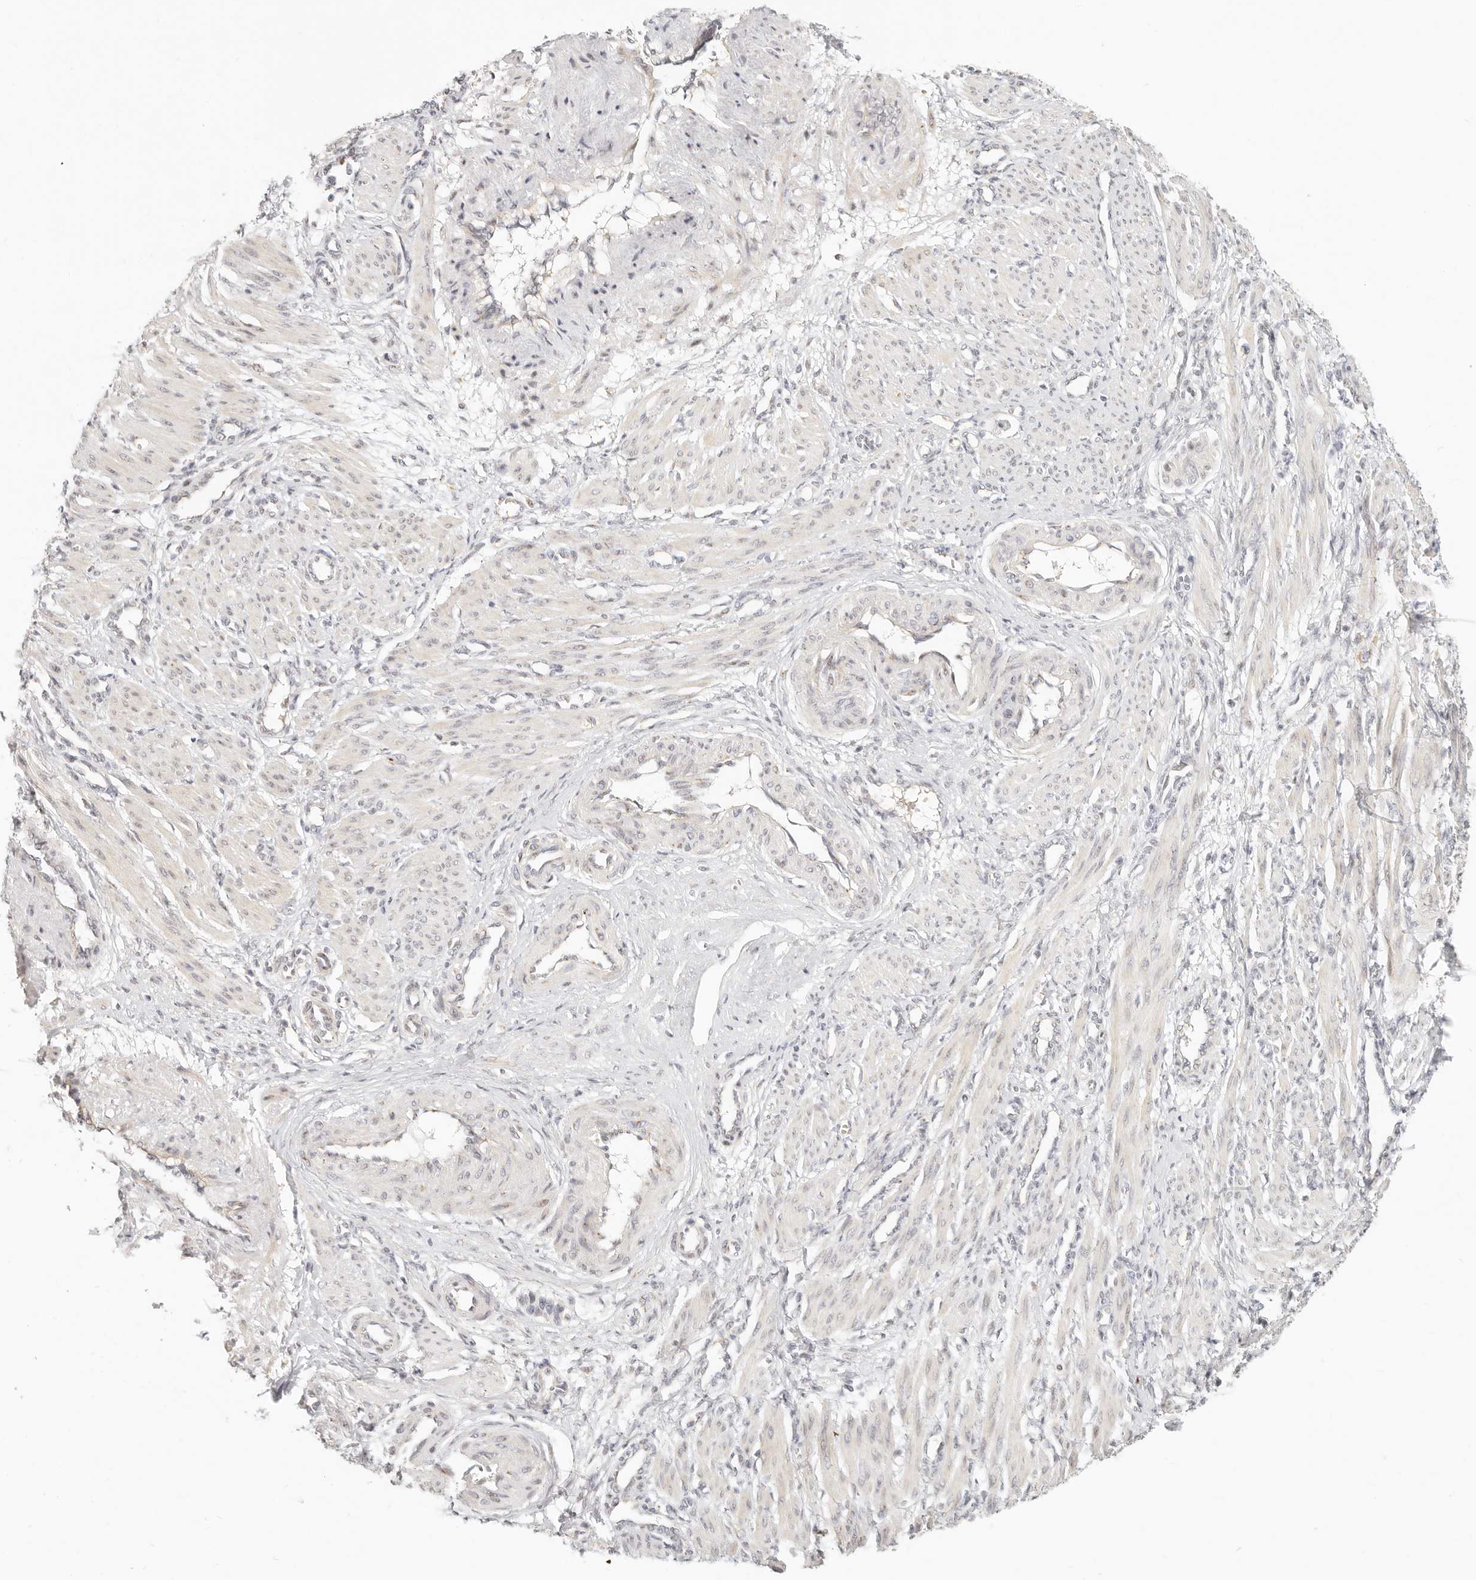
{"staining": {"intensity": "weak", "quantity": "25%-75%", "location": "cytoplasmic/membranous"}, "tissue": "smooth muscle", "cell_type": "Smooth muscle cells", "image_type": "normal", "snomed": [{"axis": "morphology", "description": "Normal tissue, NOS"}, {"axis": "topography", "description": "Endometrium"}], "caption": "The immunohistochemical stain labels weak cytoplasmic/membranous expression in smooth muscle cells of unremarkable smooth muscle. The staining was performed using DAB (3,3'-diaminobenzidine), with brown indicating positive protein expression. Nuclei are stained blue with hematoxylin.", "gene": "FAM20B", "patient": {"sex": "female", "age": 33}}